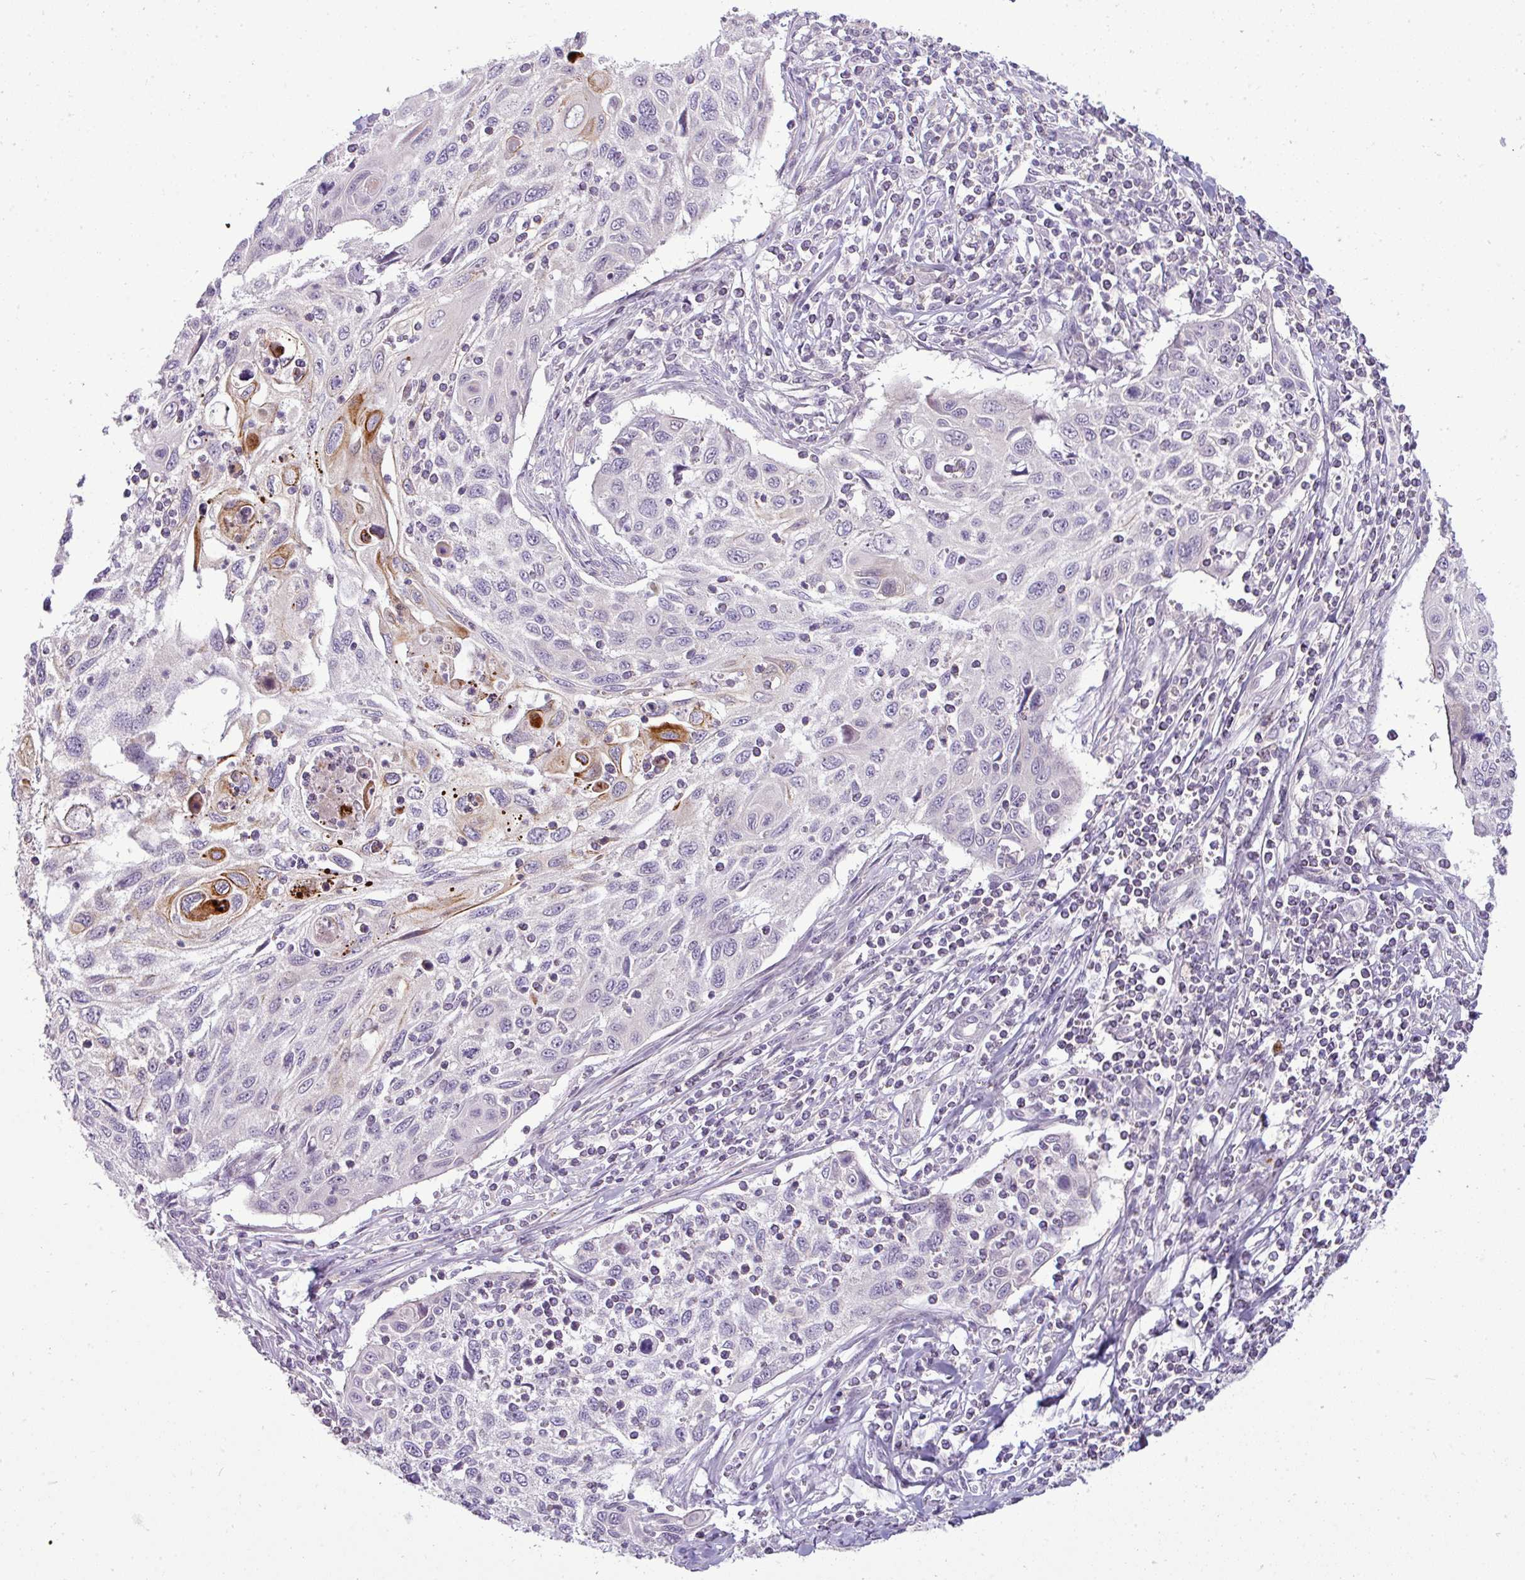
{"staining": {"intensity": "strong", "quantity": "<25%", "location": "cytoplasmic/membranous"}, "tissue": "cervical cancer", "cell_type": "Tumor cells", "image_type": "cancer", "snomed": [{"axis": "morphology", "description": "Squamous cell carcinoma, NOS"}, {"axis": "topography", "description": "Cervix"}], "caption": "Cervical squamous cell carcinoma stained for a protein demonstrates strong cytoplasmic/membranous positivity in tumor cells. (Stains: DAB in brown, nuclei in blue, Microscopy: brightfield microscopy at high magnification).", "gene": "APOM", "patient": {"sex": "female", "age": 70}}